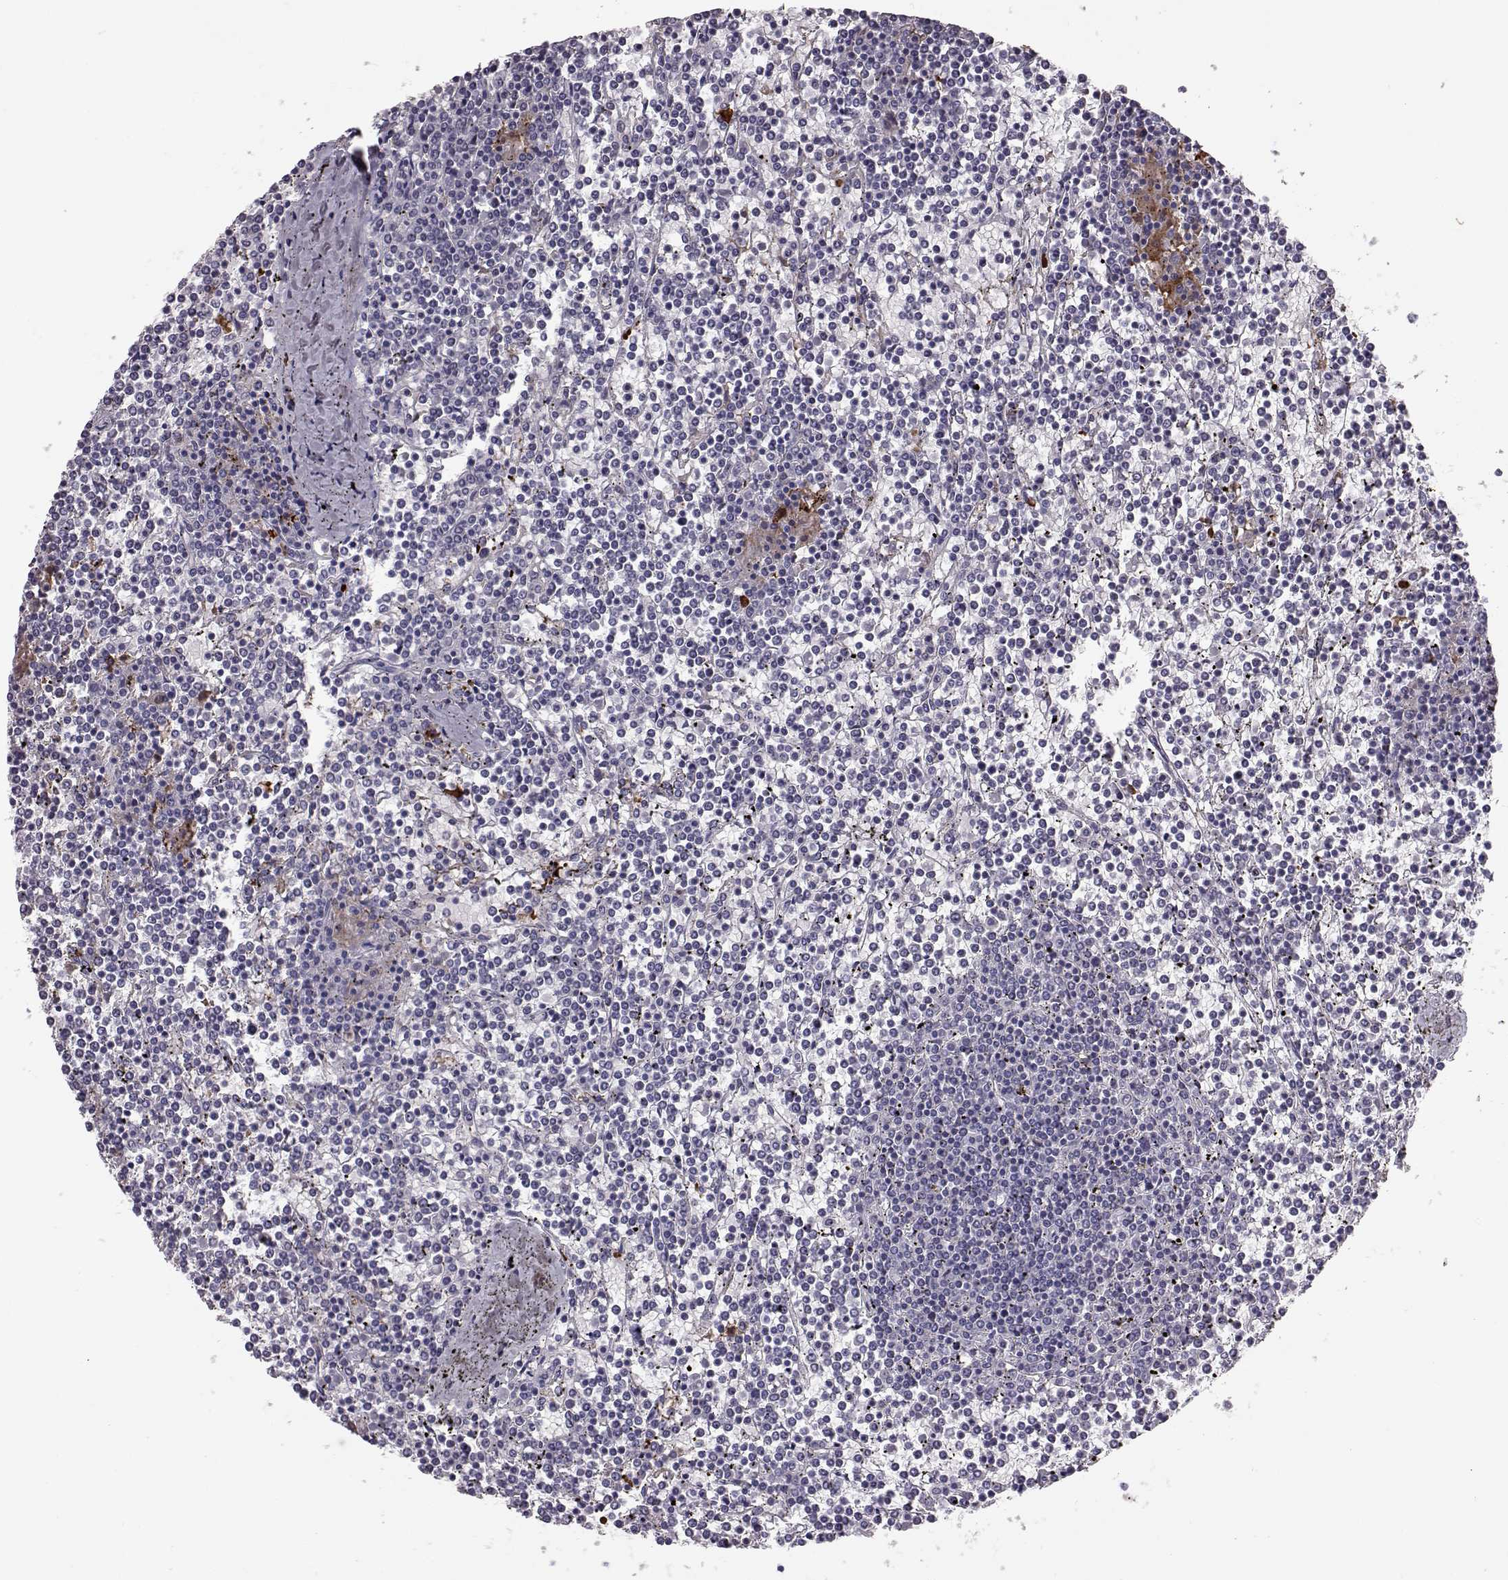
{"staining": {"intensity": "negative", "quantity": "none", "location": "none"}, "tissue": "lymphoma", "cell_type": "Tumor cells", "image_type": "cancer", "snomed": [{"axis": "morphology", "description": "Malignant lymphoma, non-Hodgkin's type, Low grade"}, {"axis": "topography", "description": "Spleen"}], "caption": "There is no significant expression in tumor cells of malignant lymphoma, non-Hodgkin's type (low-grade).", "gene": "ADGRG5", "patient": {"sex": "female", "age": 19}}